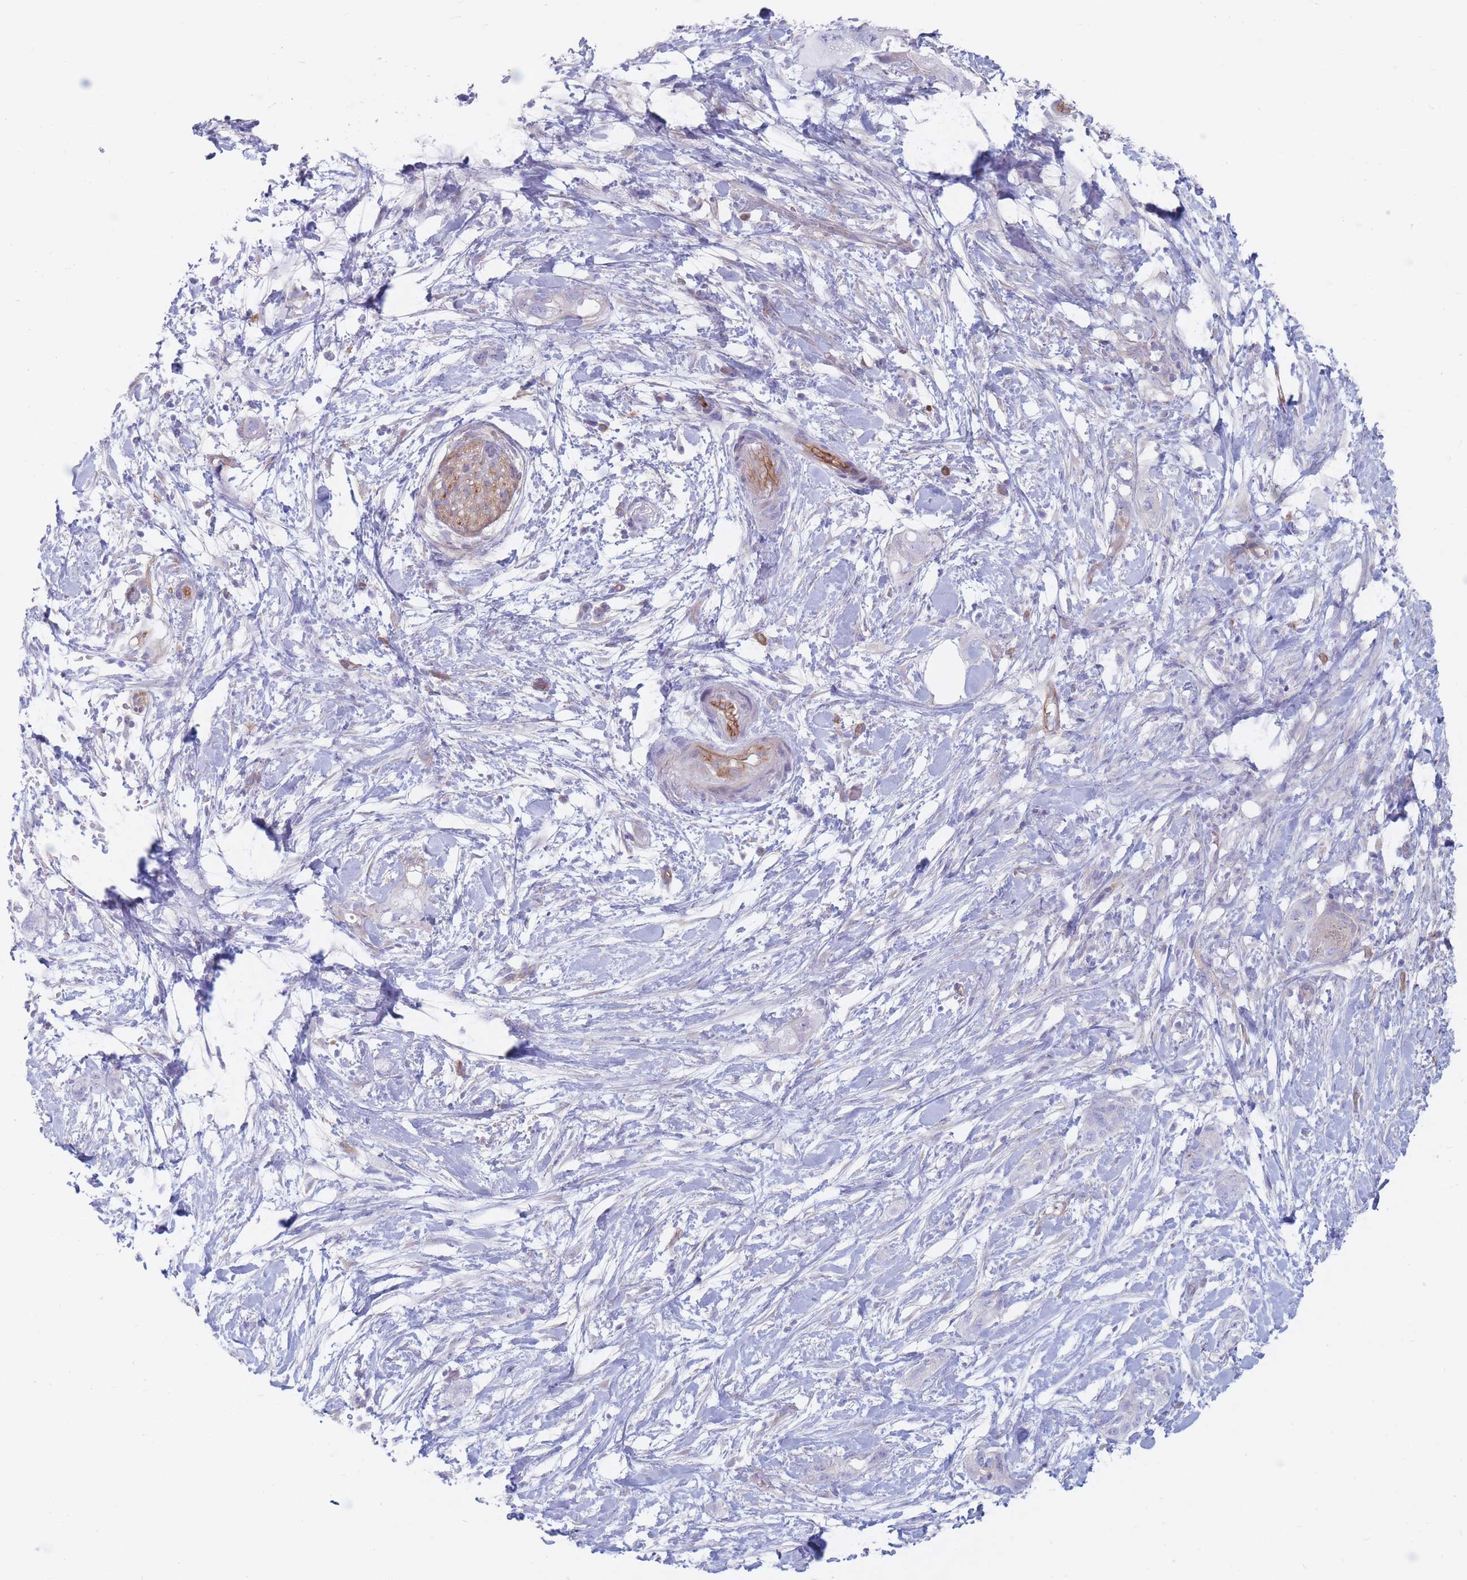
{"staining": {"intensity": "negative", "quantity": "none", "location": "none"}, "tissue": "pancreatic cancer", "cell_type": "Tumor cells", "image_type": "cancer", "snomed": [{"axis": "morphology", "description": "Adenocarcinoma, NOS"}, {"axis": "topography", "description": "Pancreas"}], "caption": "High power microscopy histopathology image of an immunohistochemistry histopathology image of pancreatic cancer (adenocarcinoma), revealing no significant positivity in tumor cells.", "gene": "PLPP1", "patient": {"sex": "female", "age": 72}}